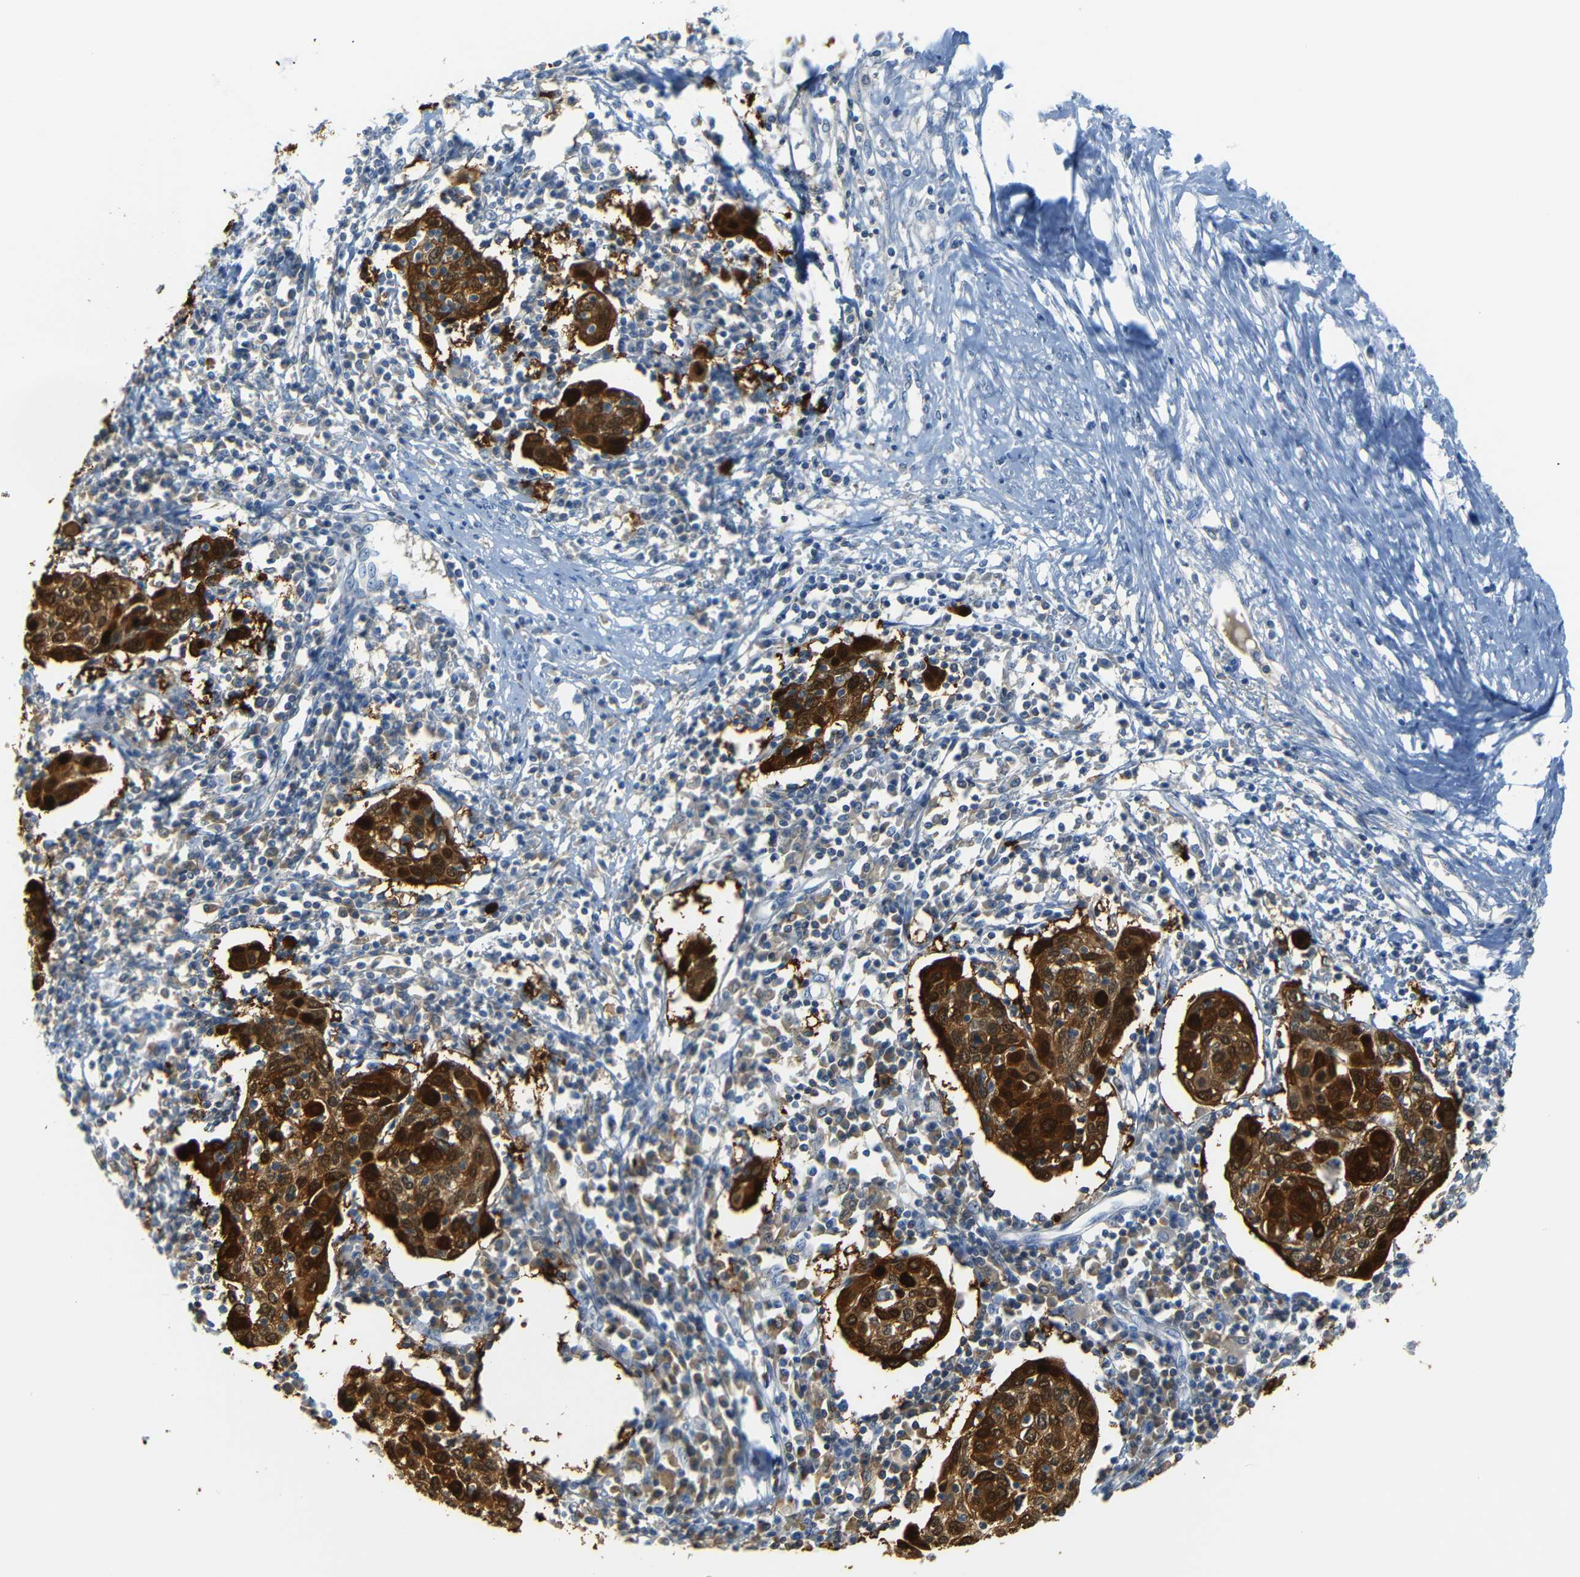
{"staining": {"intensity": "strong", "quantity": ">75%", "location": "cytoplasmic/membranous,nuclear"}, "tissue": "cervical cancer", "cell_type": "Tumor cells", "image_type": "cancer", "snomed": [{"axis": "morphology", "description": "Squamous cell carcinoma, NOS"}, {"axis": "topography", "description": "Cervix"}], "caption": "This histopathology image exhibits squamous cell carcinoma (cervical) stained with immunohistochemistry to label a protein in brown. The cytoplasmic/membranous and nuclear of tumor cells show strong positivity for the protein. Nuclei are counter-stained blue.", "gene": "SFN", "patient": {"sex": "female", "age": 40}}